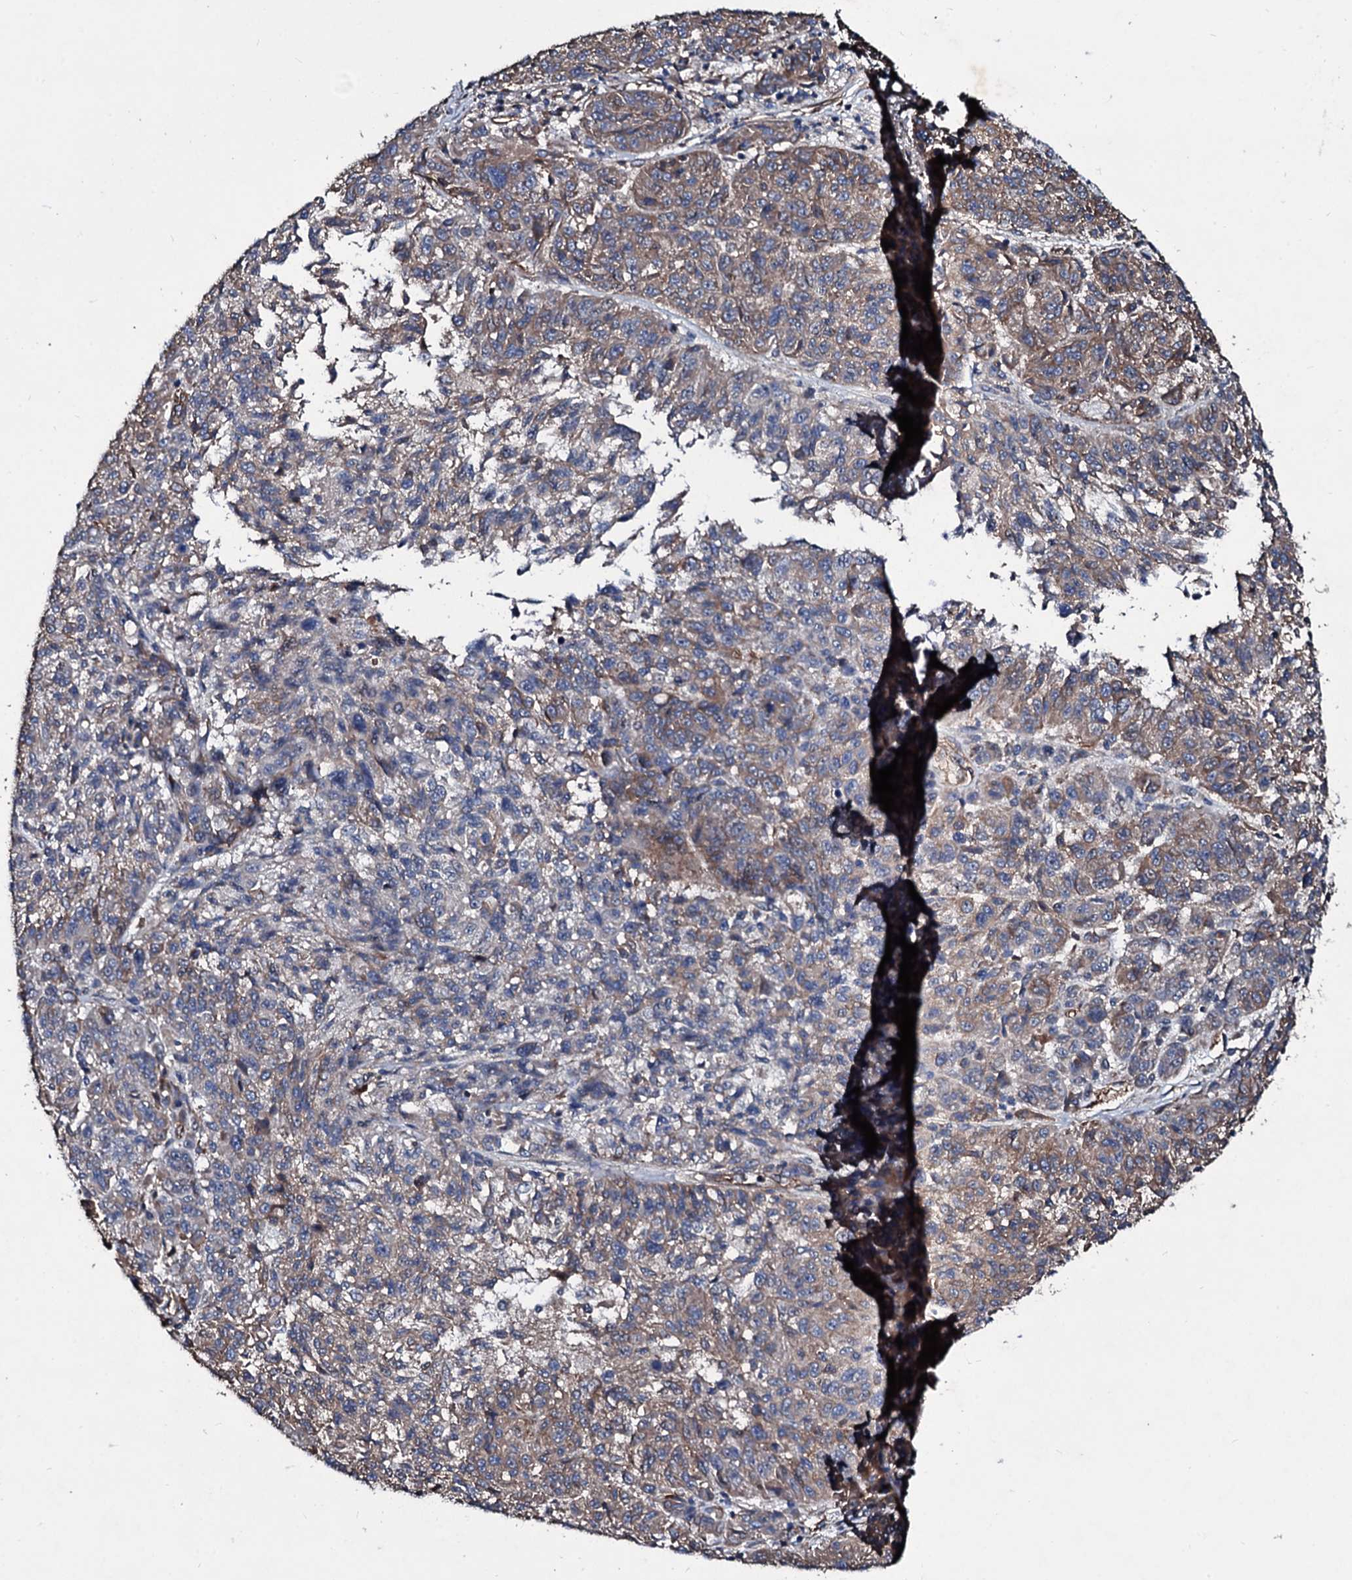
{"staining": {"intensity": "moderate", "quantity": "25%-75%", "location": "cytoplasmic/membranous"}, "tissue": "melanoma", "cell_type": "Tumor cells", "image_type": "cancer", "snomed": [{"axis": "morphology", "description": "Malignant melanoma, NOS"}, {"axis": "topography", "description": "Skin"}], "caption": "Immunohistochemistry (IHC) photomicrograph of neoplastic tissue: malignant melanoma stained using immunohistochemistry (IHC) displays medium levels of moderate protein expression localized specifically in the cytoplasmic/membranous of tumor cells, appearing as a cytoplasmic/membranous brown color.", "gene": "DMAC2", "patient": {"sex": "male", "age": 53}}